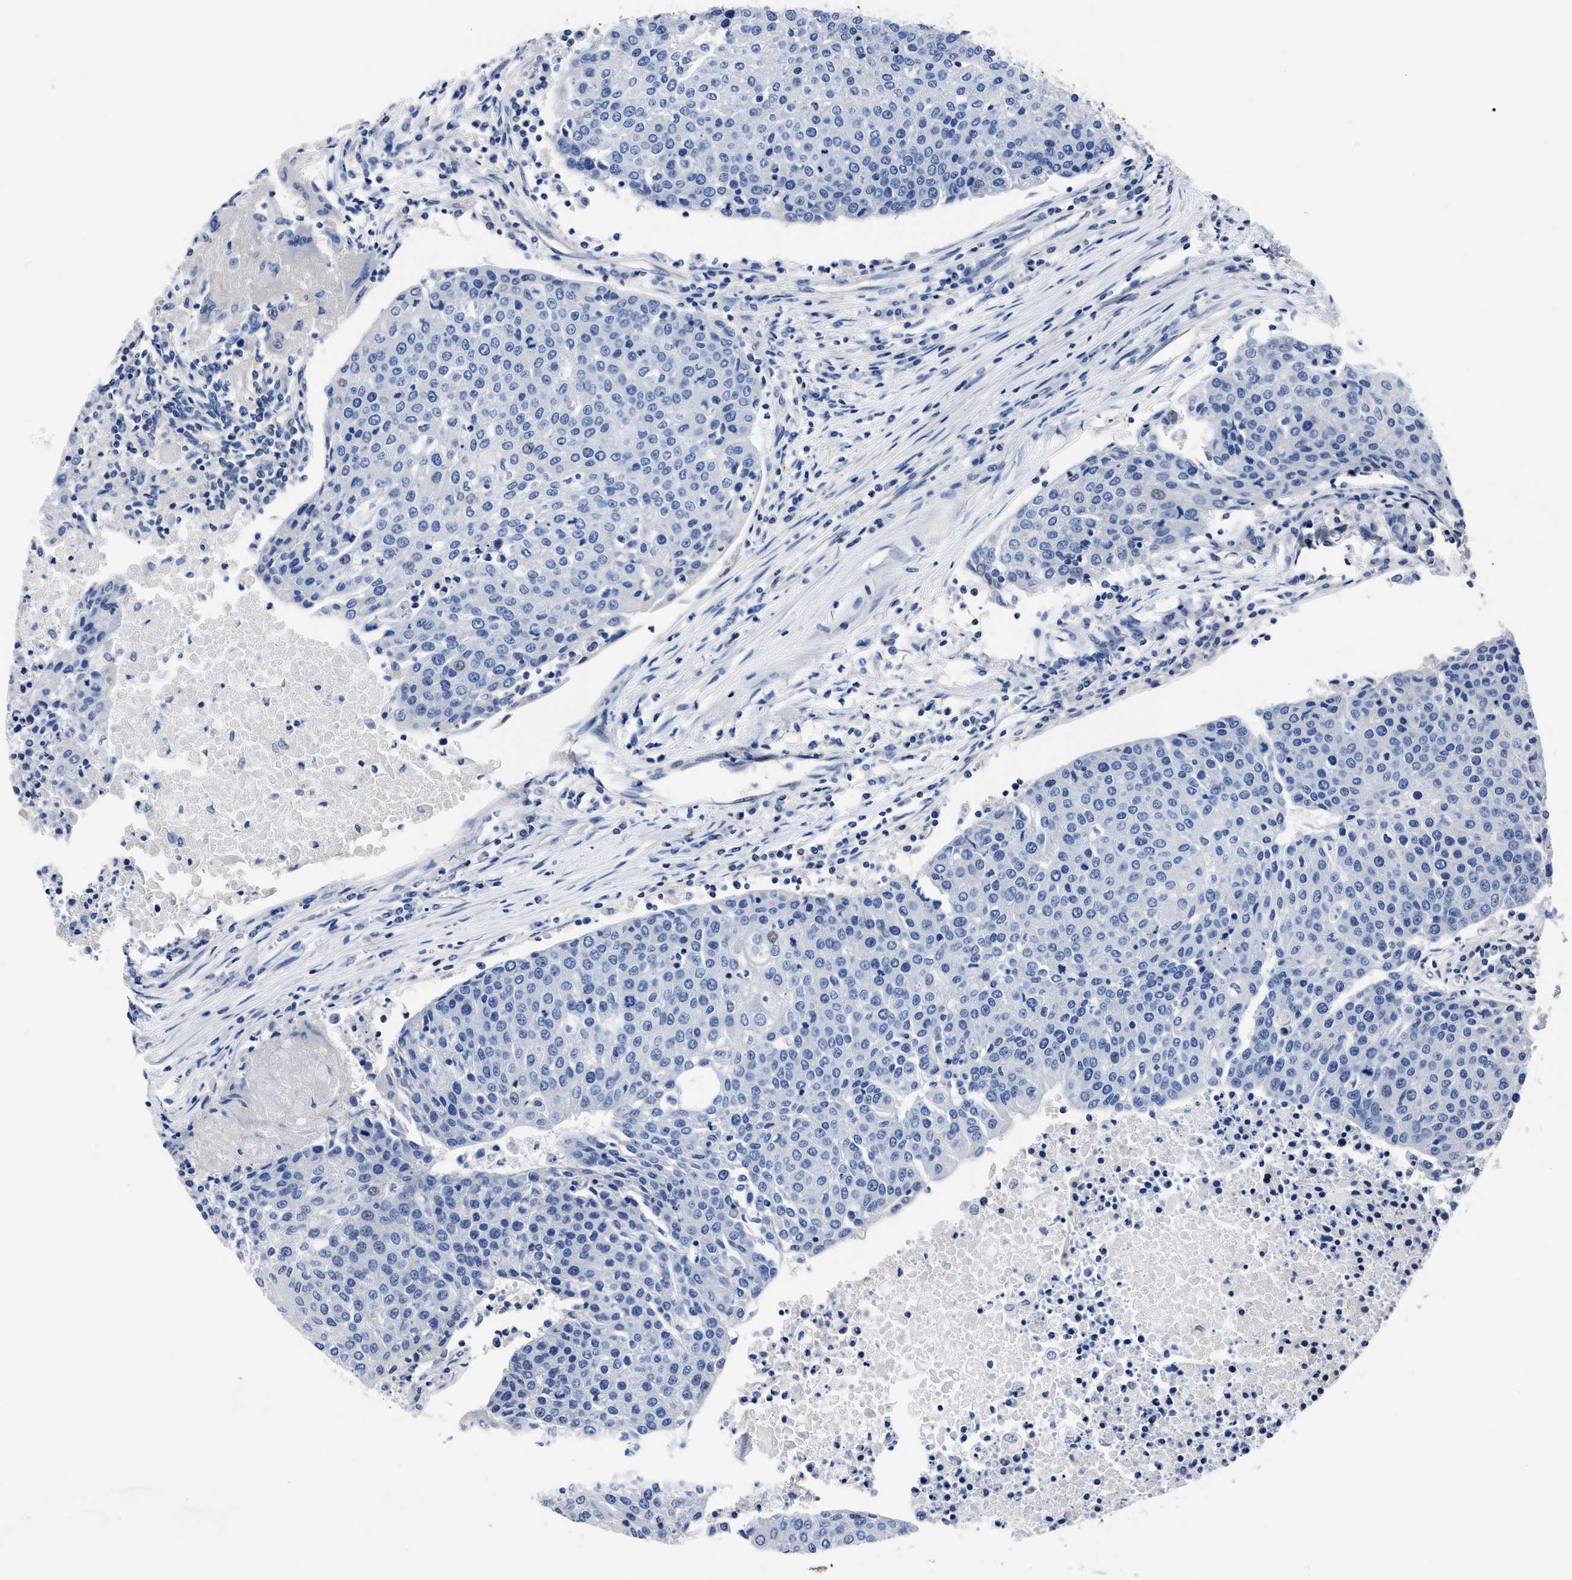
{"staining": {"intensity": "negative", "quantity": "none", "location": "none"}, "tissue": "urothelial cancer", "cell_type": "Tumor cells", "image_type": "cancer", "snomed": [{"axis": "morphology", "description": "Urothelial carcinoma, High grade"}, {"axis": "topography", "description": "Urinary bladder"}], "caption": "Tumor cells are negative for brown protein staining in high-grade urothelial carcinoma. (DAB (3,3'-diaminobenzidine) immunohistochemistry visualized using brightfield microscopy, high magnification).", "gene": "OR10G3", "patient": {"sex": "female", "age": 85}}